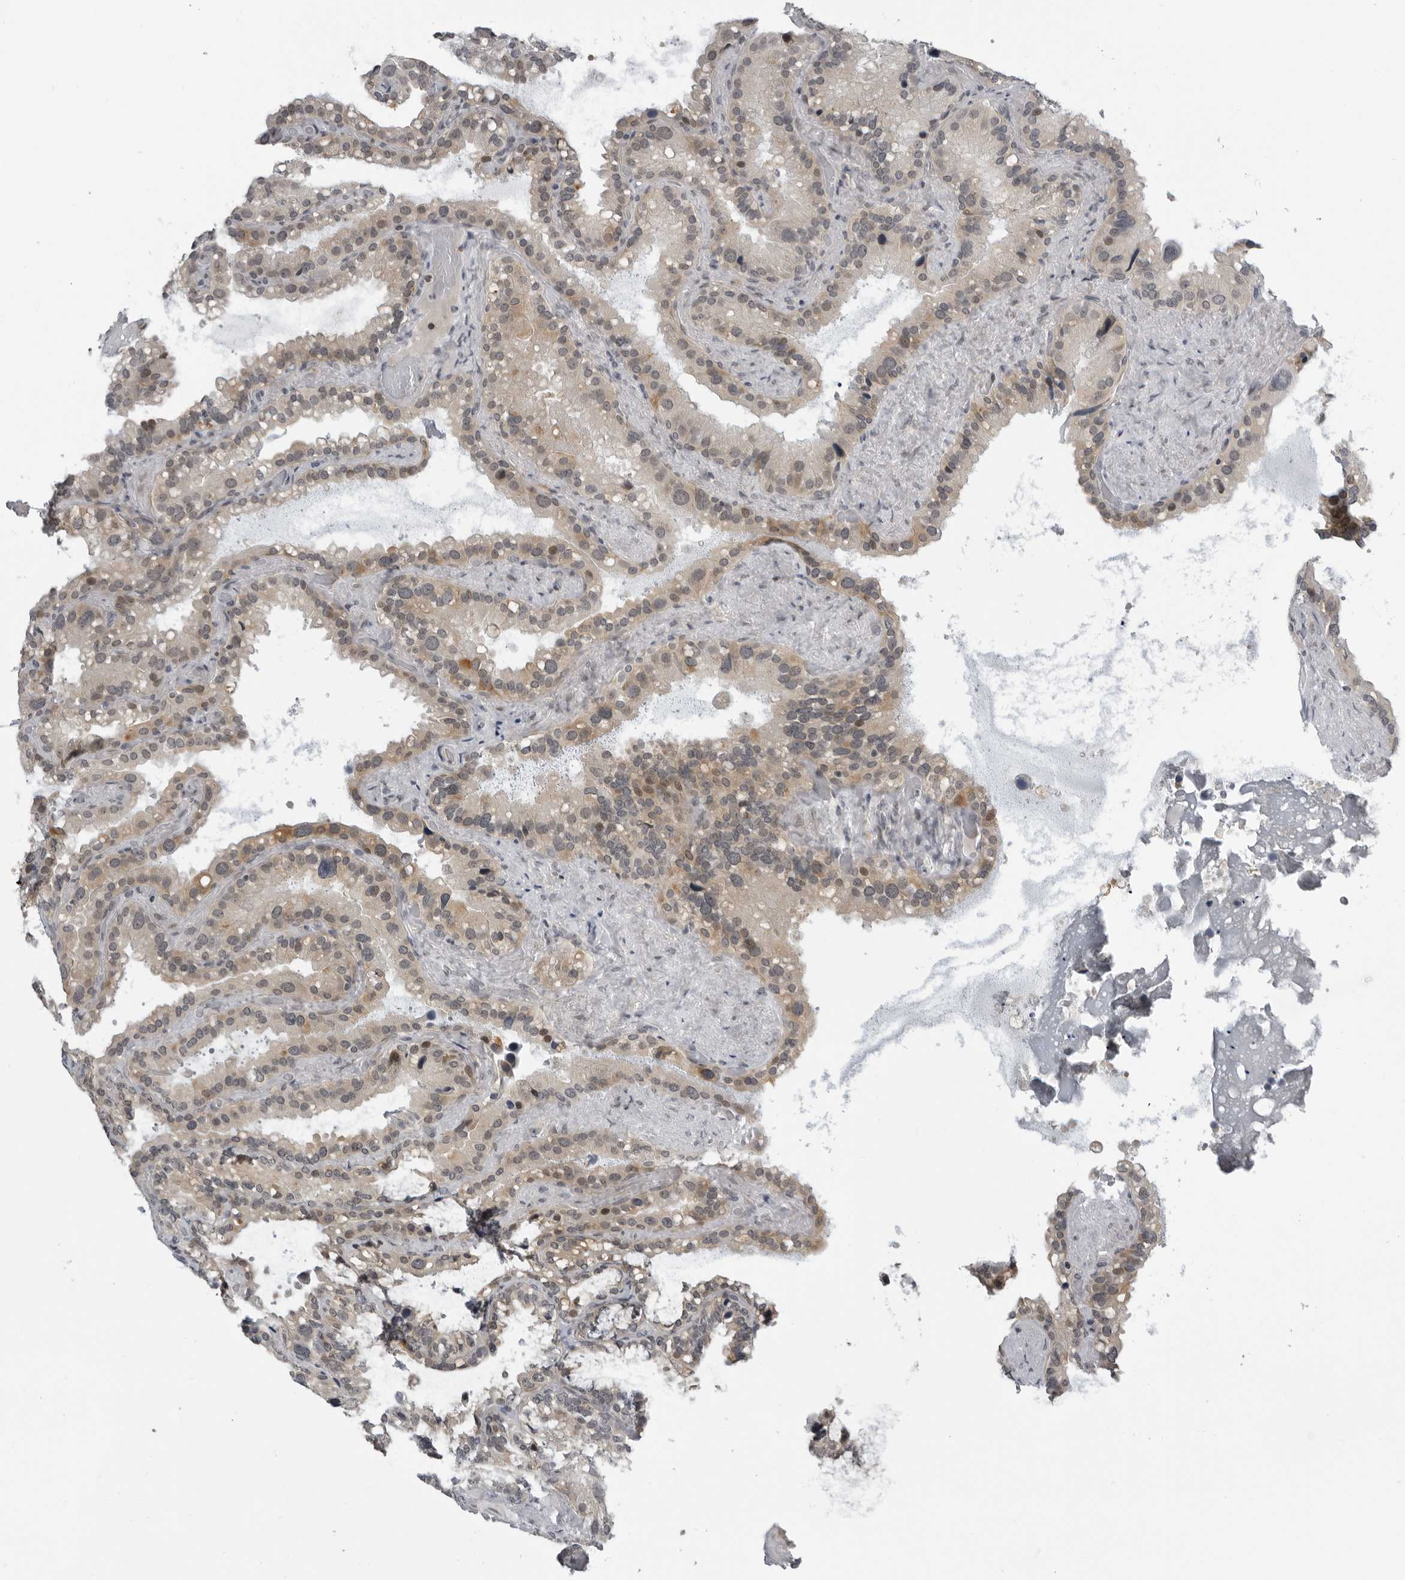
{"staining": {"intensity": "weak", "quantity": ">75%", "location": "cytoplasmic/membranous,nuclear"}, "tissue": "seminal vesicle", "cell_type": "Glandular cells", "image_type": "normal", "snomed": [{"axis": "morphology", "description": "Normal tissue, NOS"}, {"axis": "topography", "description": "Prostate"}, {"axis": "topography", "description": "Seminal veicle"}], "caption": "Seminal vesicle was stained to show a protein in brown. There is low levels of weak cytoplasmic/membranous,nuclear expression in about >75% of glandular cells. The protein of interest is shown in brown color, while the nuclei are stained blue.", "gene": "ALPK2", "patient": {"sex": "male", "age": 68}}